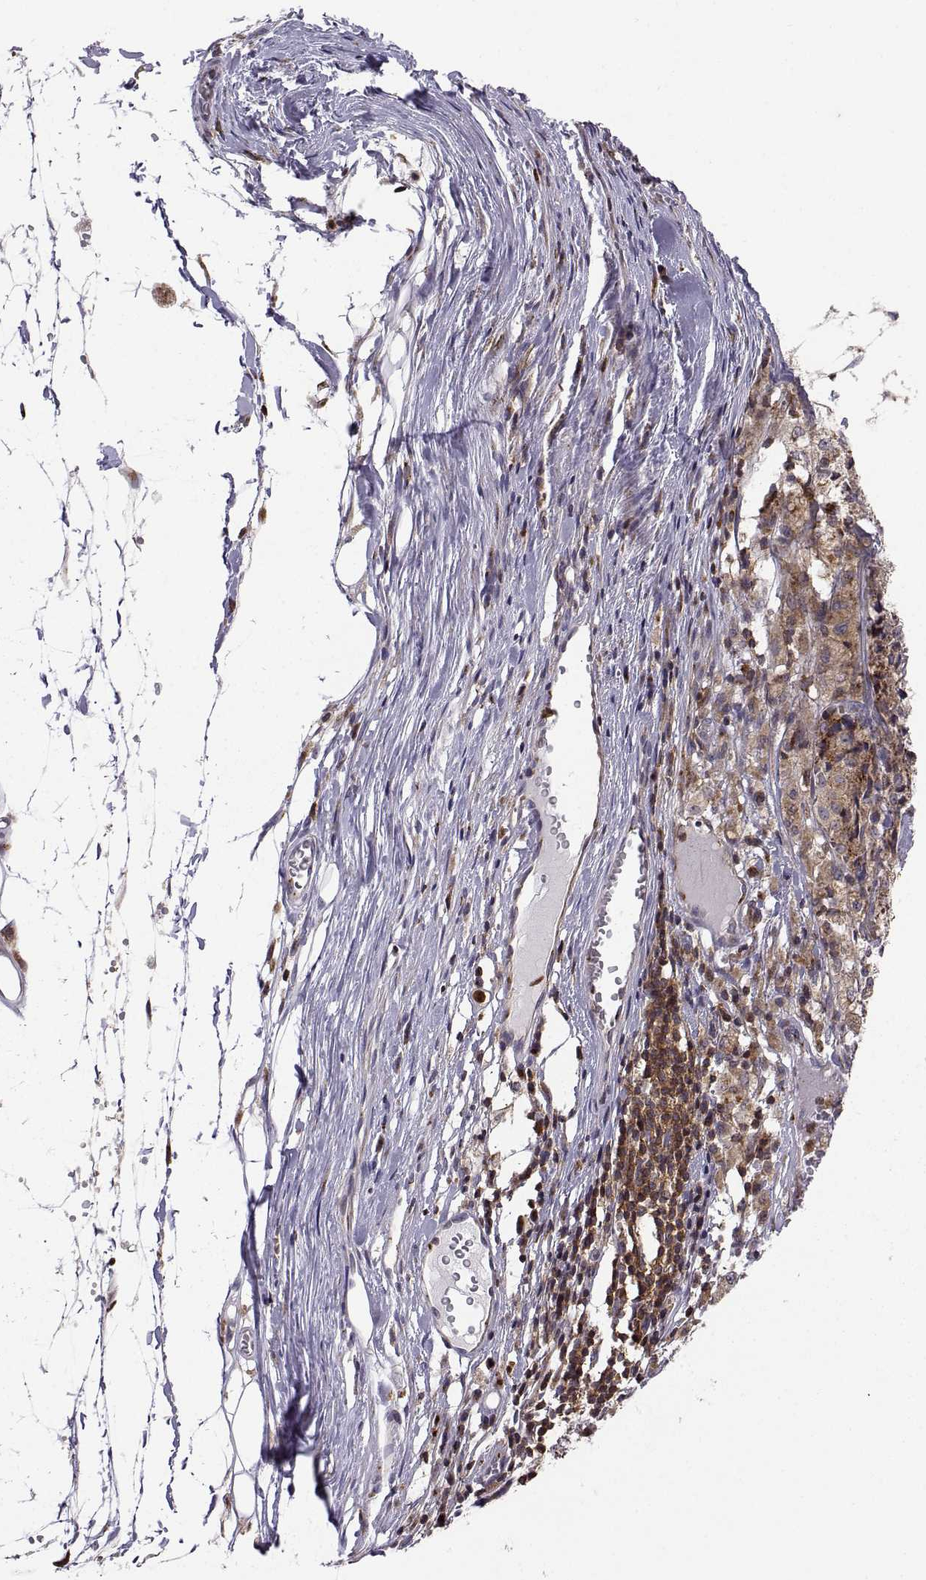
{"staining": {"intensity": "moderate", "quantity": ">75%", "location": "cytoplasmic/membranous"}, "tissue": "melanoma", "cell_type": "Tumor cells", "image_type": "cancer", "snomed": [{"axis": "morphology", "description": "Malignant melanoma, Metastatic site"}, {"axis": "topography", "description": "Lymph node"}], "caption": "High-power microscopy captured an immunohistochemistry (IHC) micrograph of malignant melanoma (metastatic site), revealing moderate cytoplasmic/membranous positivity in about >75% of tumor cells.", "gene": "ACAP1", "patient": {"sex": "female", "age": 64}}